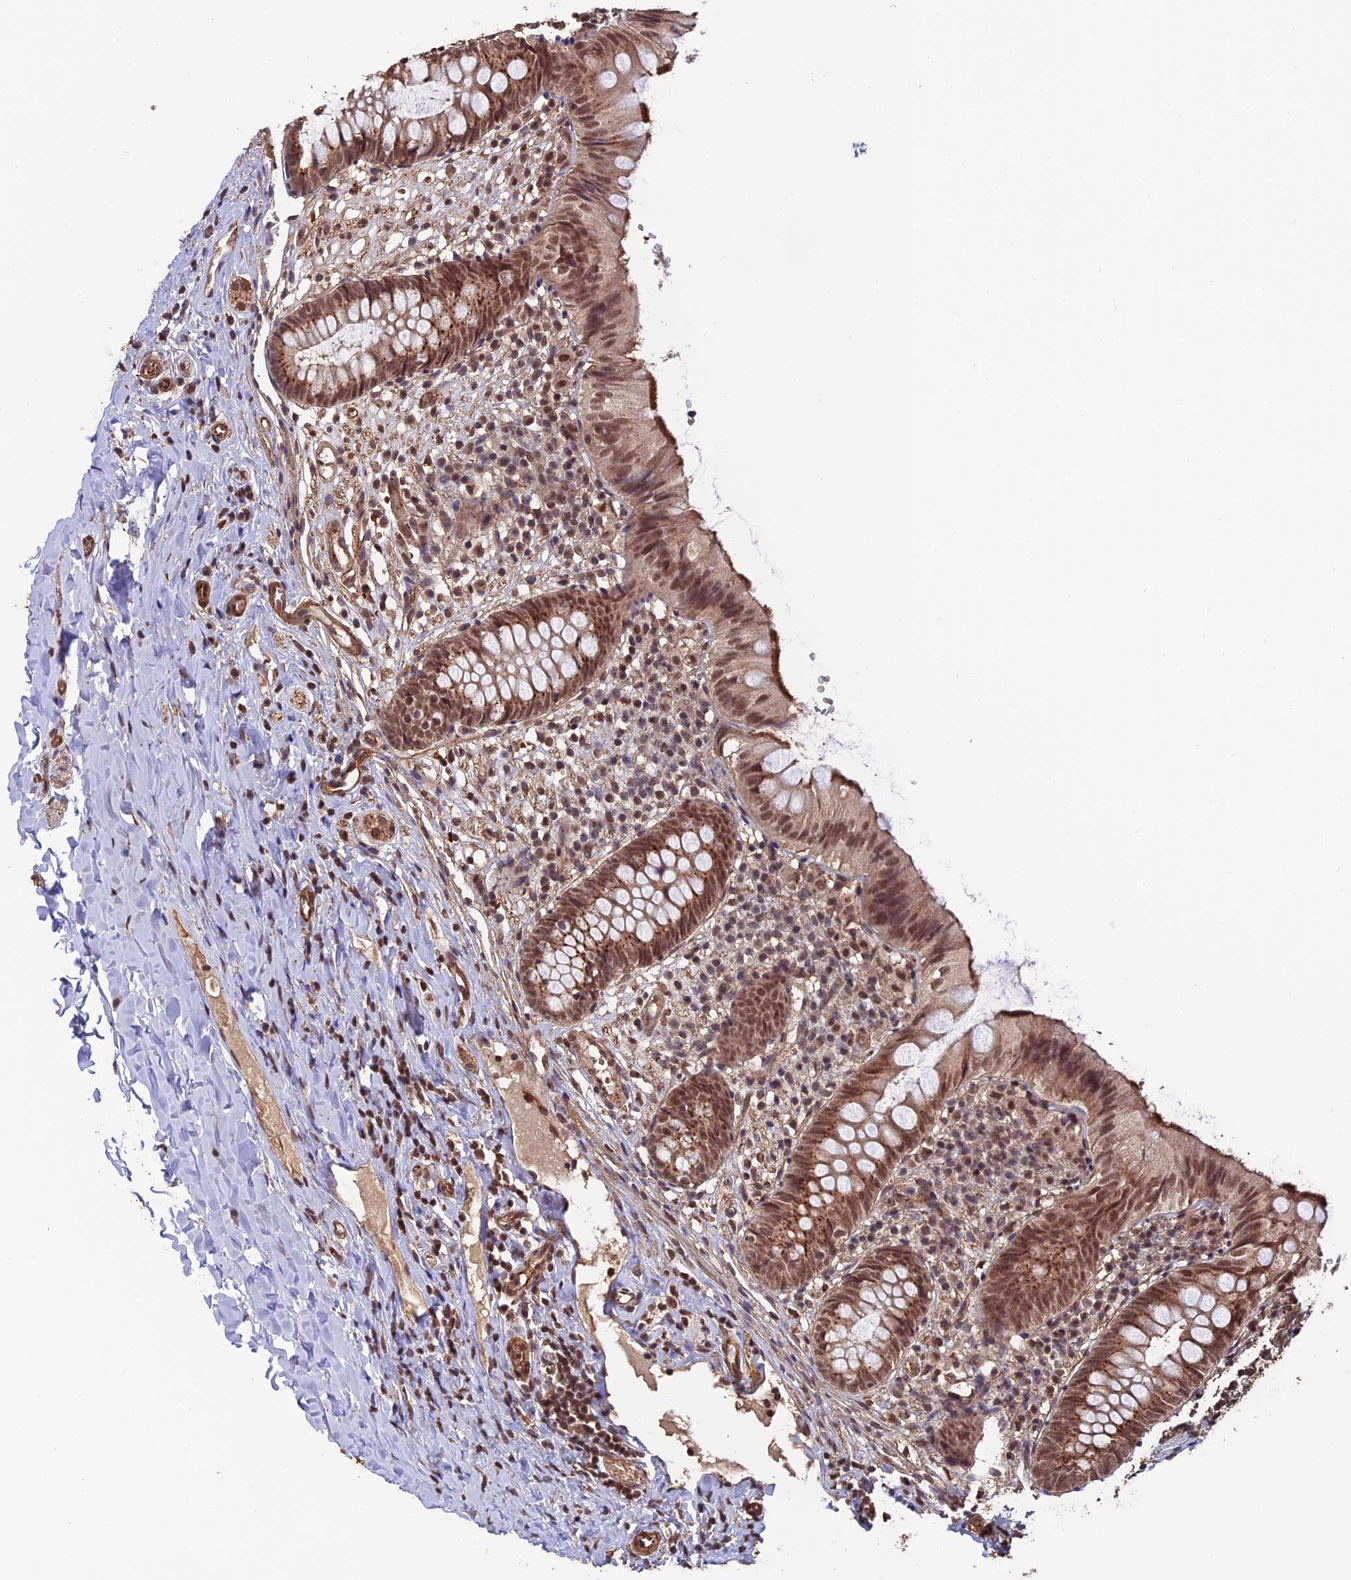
{"staining": {"intensity": "moderate", "quantity": ">75%", "location": "cytoplasmic/membranous,nuclear"}, "tissue": "appendix", "cell_type": "Glandular cells", "image_type": "normal", "snomed": [{"axis": "morphology", "description": "Normal tissue, NOS"}, {"axis": "topography", "description": "Appendix"}], "caption": "Immunohistochemical staining of normal human appendix demonstrates medium levels of moderate cytoplasmic/membranous,nuclear positivity in approximately >75% of glandular cells. (IHC, brightfield microscopy, high magnification).", "gene": "CABIN1", "patient": {"sex": "male", "age": 8}}